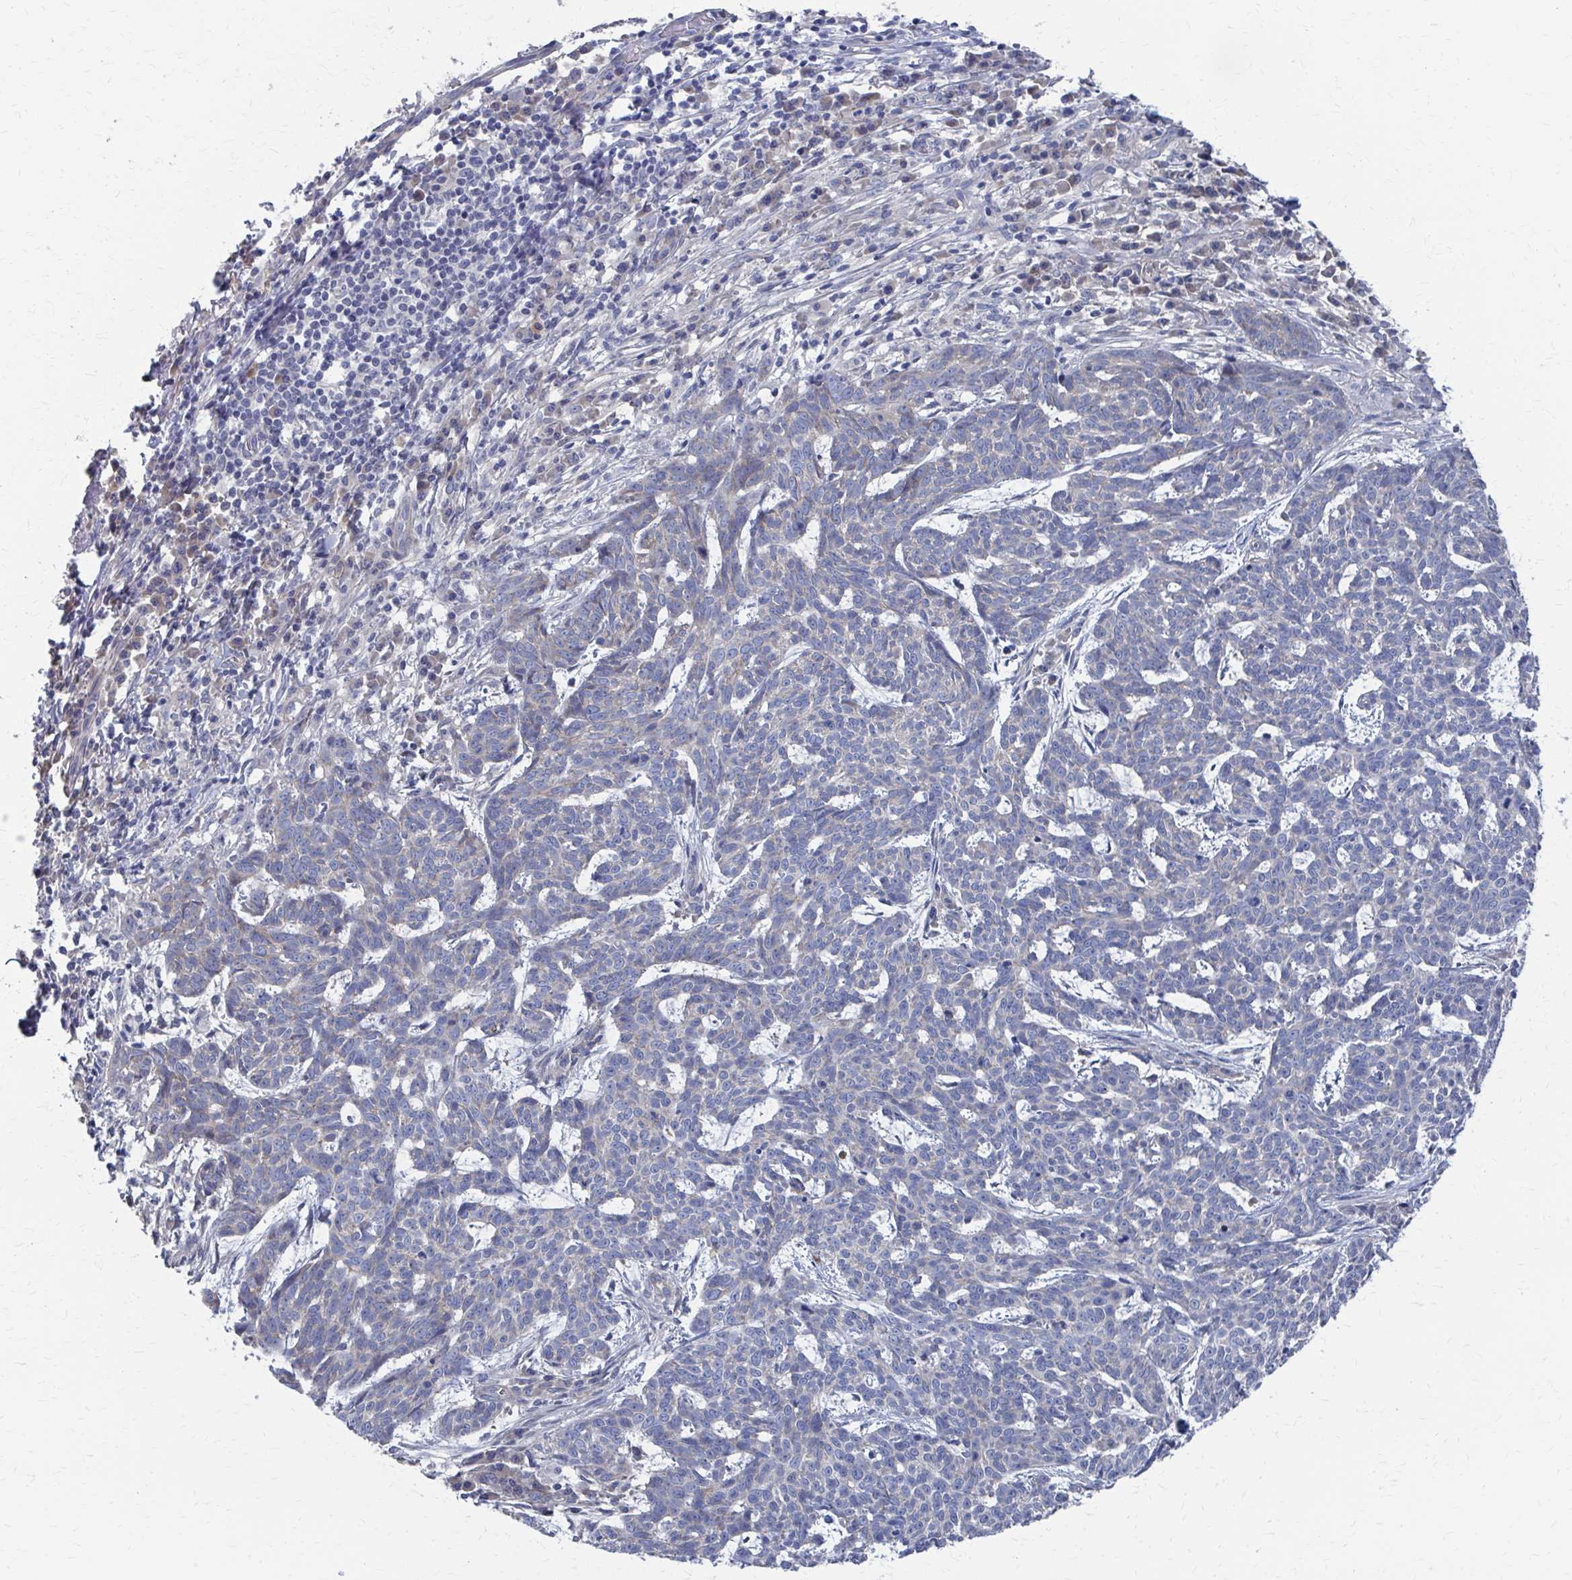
{"staining": {"intensity": "negative", "quantity": "none", "location": "none"}, "tissue": "skin cancer", "cell_type": "Tumor cells", "image_type": "cancer", "snomed": [{"axis": "morphology", "description": "Basal cell carcinoma"}, {"axis": "topography", "description": "Skin"}], "caption": "Tumor cells show no significant expression in skin basal cell carcinoma. (DAB IHC, high magnification).", "gene": "PLEKHG7", "patient": {"sex": "female", "age": 93}}